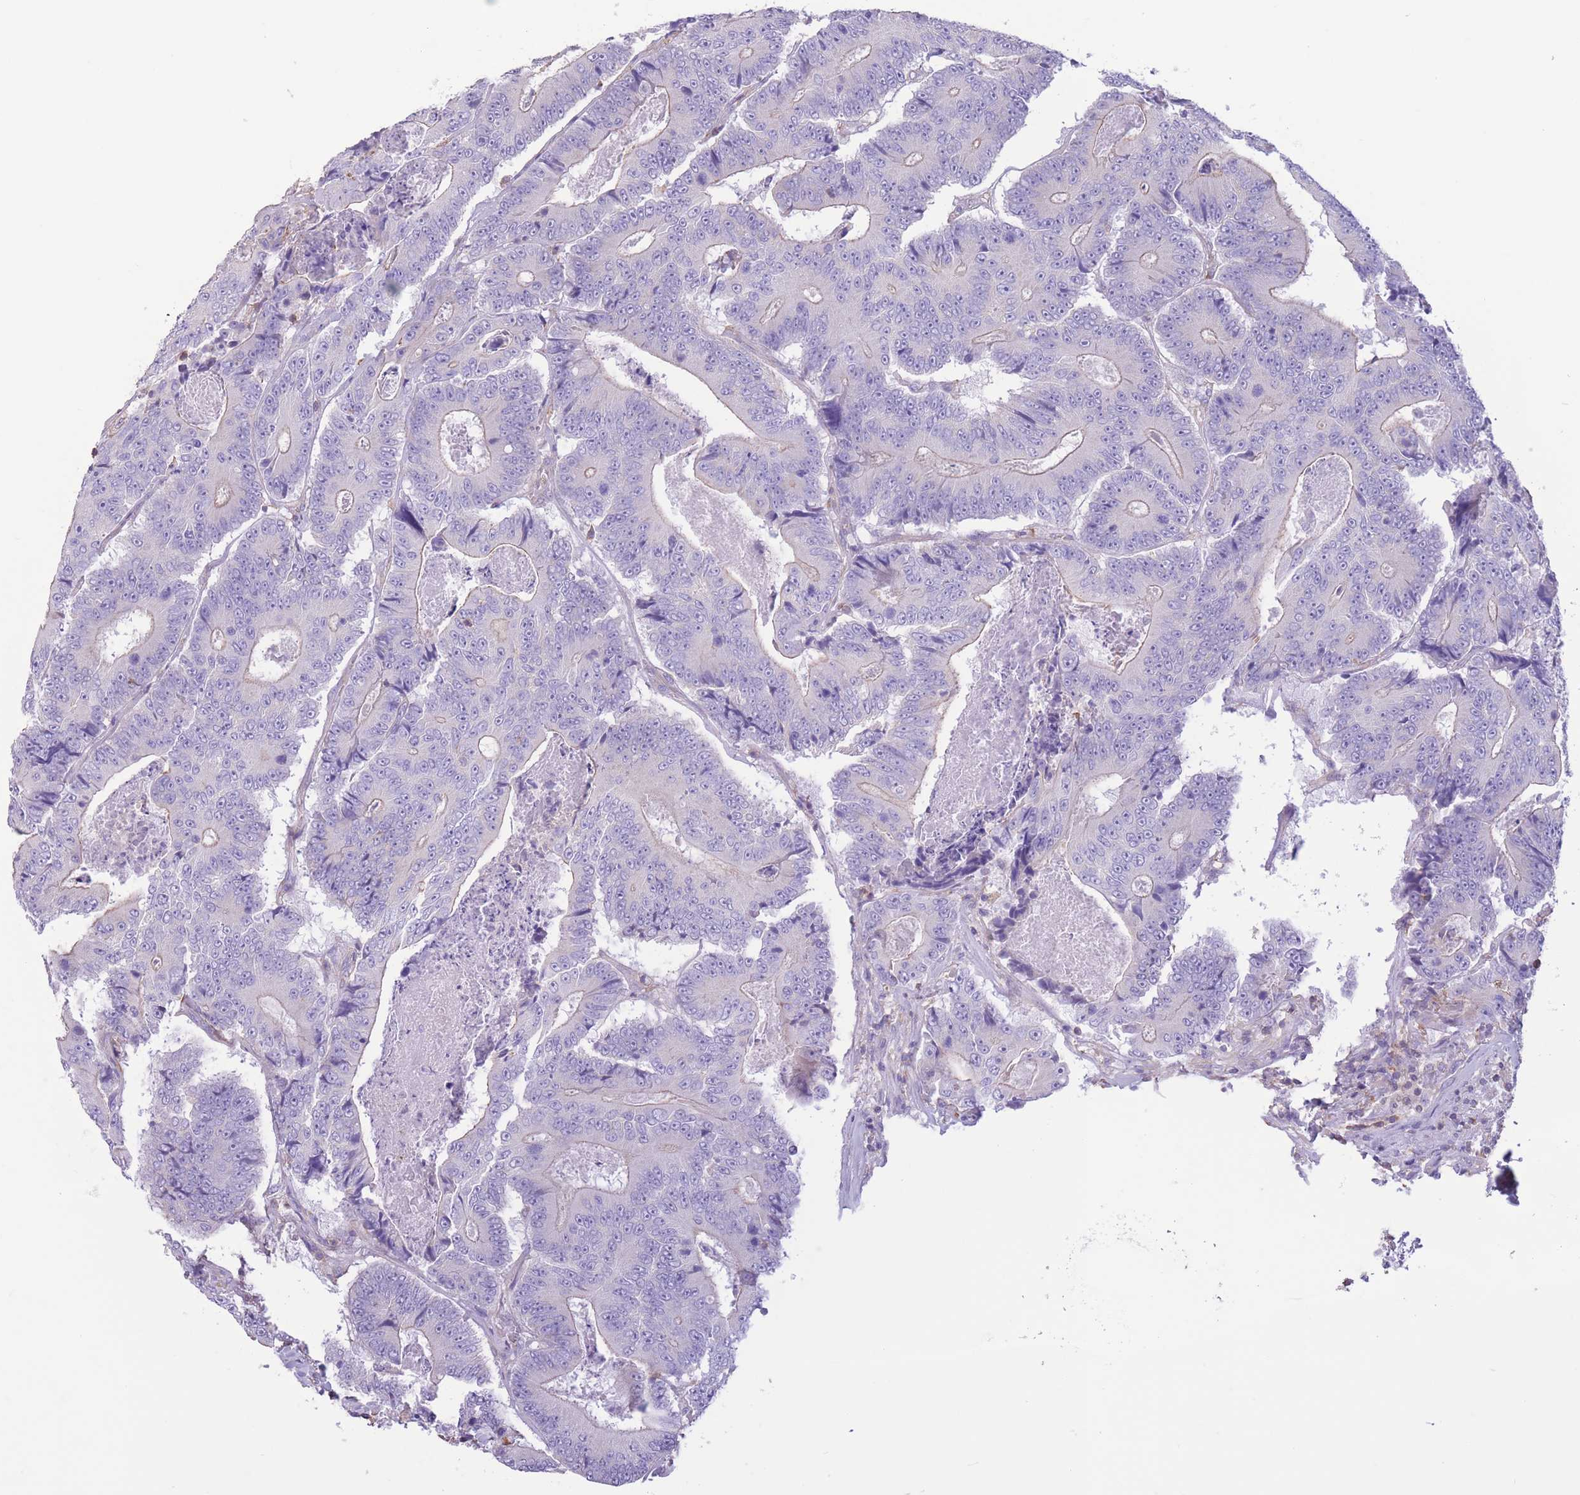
{"staining": {"intensity": "weak", "quantity": "<25%", "location": "cytoplasmic/membranous"}, "tissue": "colorectal cancer", "cell_type": "Tumor cells", "image_type": "cancer", "snomed": [{"axis": "morphology", "description": "Adenocarcinoma, NOS"}, {"axis": "topography", "description": "Colon"}], "caption": "Micrograph shows no significant protein expression in tumor cells of colorectal cancer (adenocarcinoma).", "gene": "PDHA1", "patient": {"sex": "male", "age": 83}}